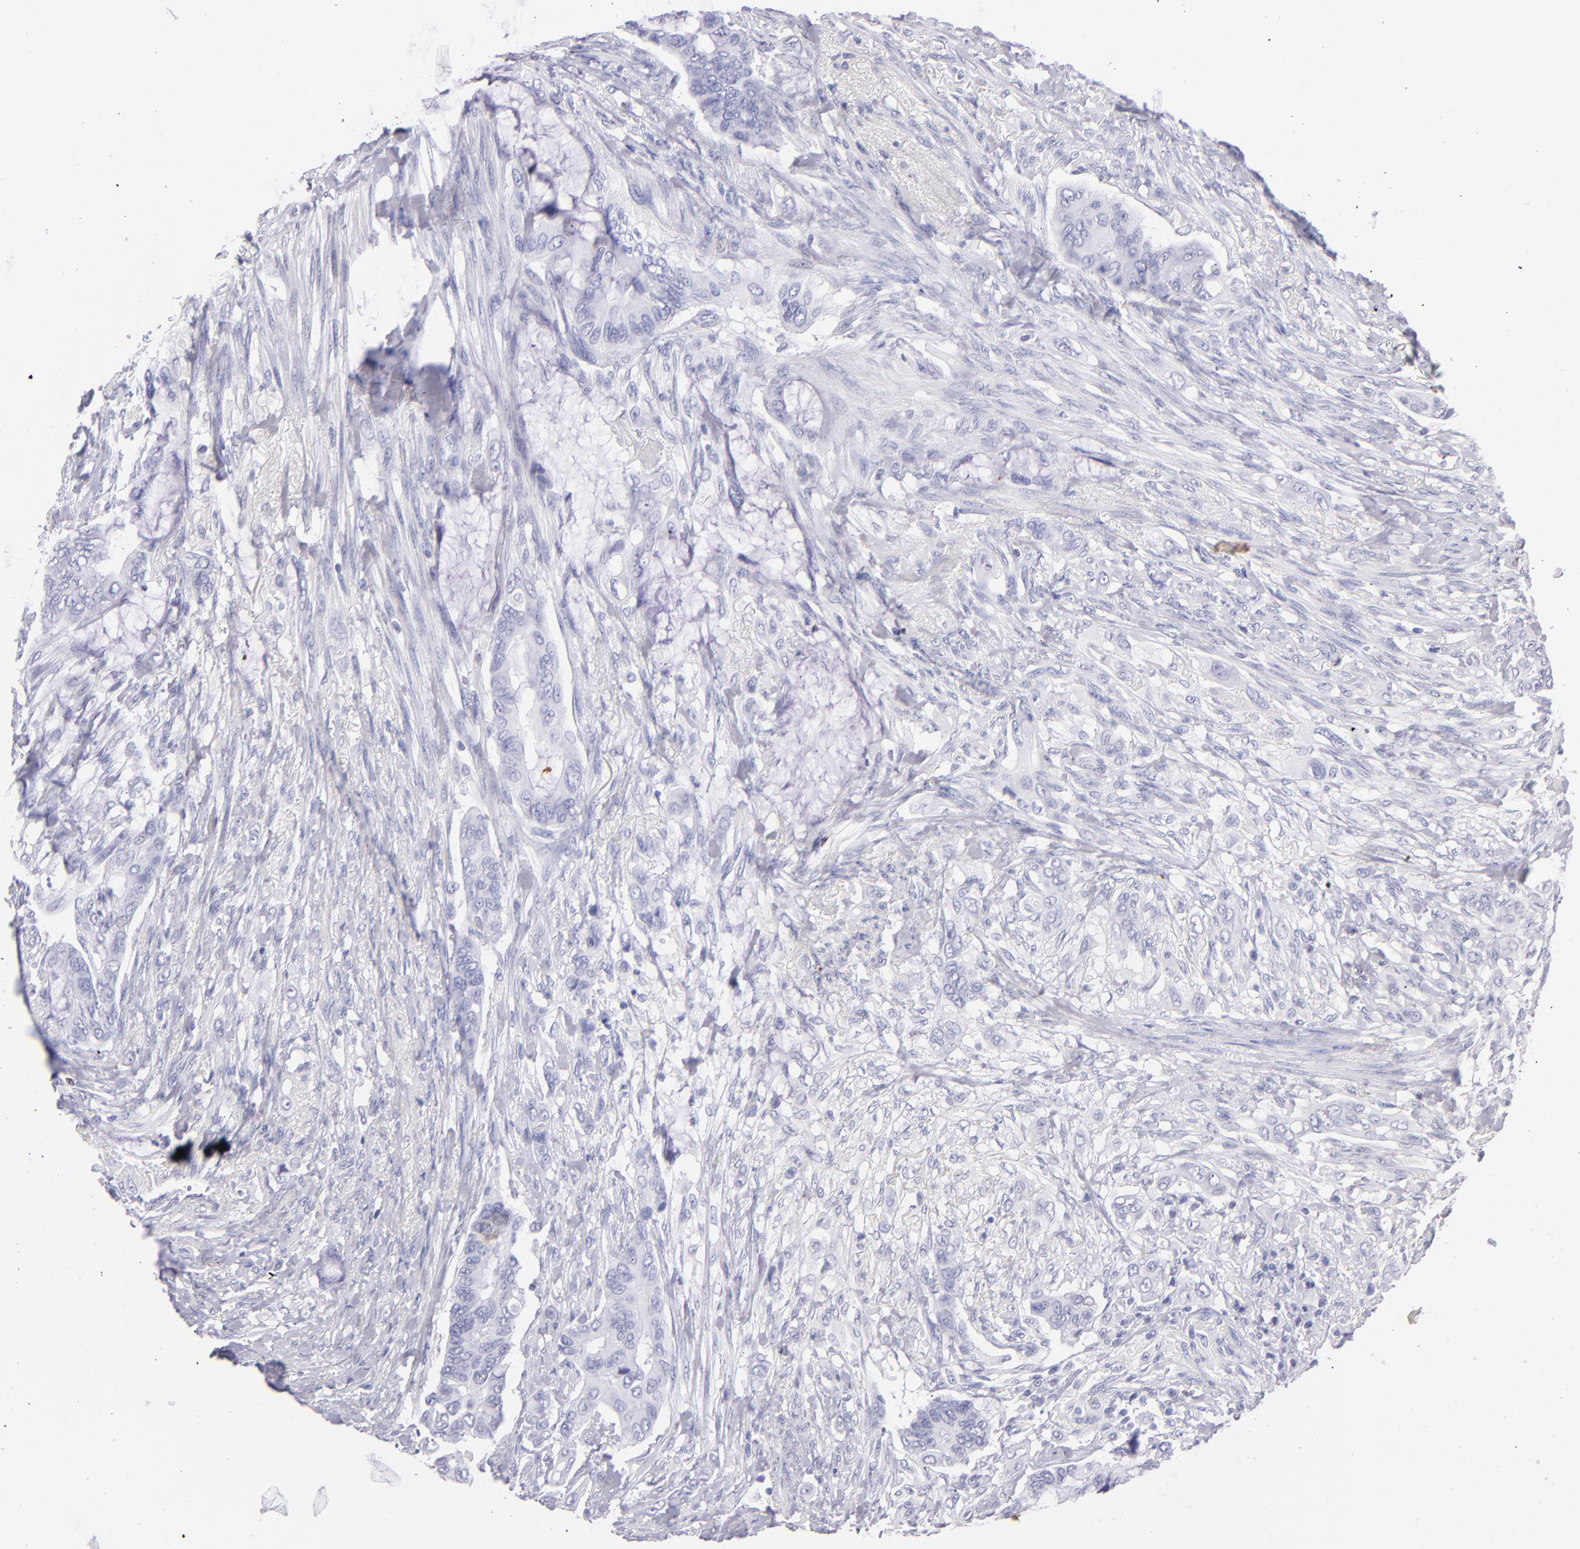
{"staining": {"intensity": "negative", "quantity": "none", "location": "none"}, "tissue": "colorectal cancer", "cell_type": "Tumor cells", "image_type": "cancer", "snomed": [{"axis": "morphology", "description": "Adenocarcinoma, NOS"}, {"axis": "topography", "description": "Rectum"}], "caption": "Histopathology image shows no significant protein expression in tumor cells of colorectal cancer (adenocarcinoma).", "gene": "PRF1", "patient": {"sex": "female", "age": 59}}